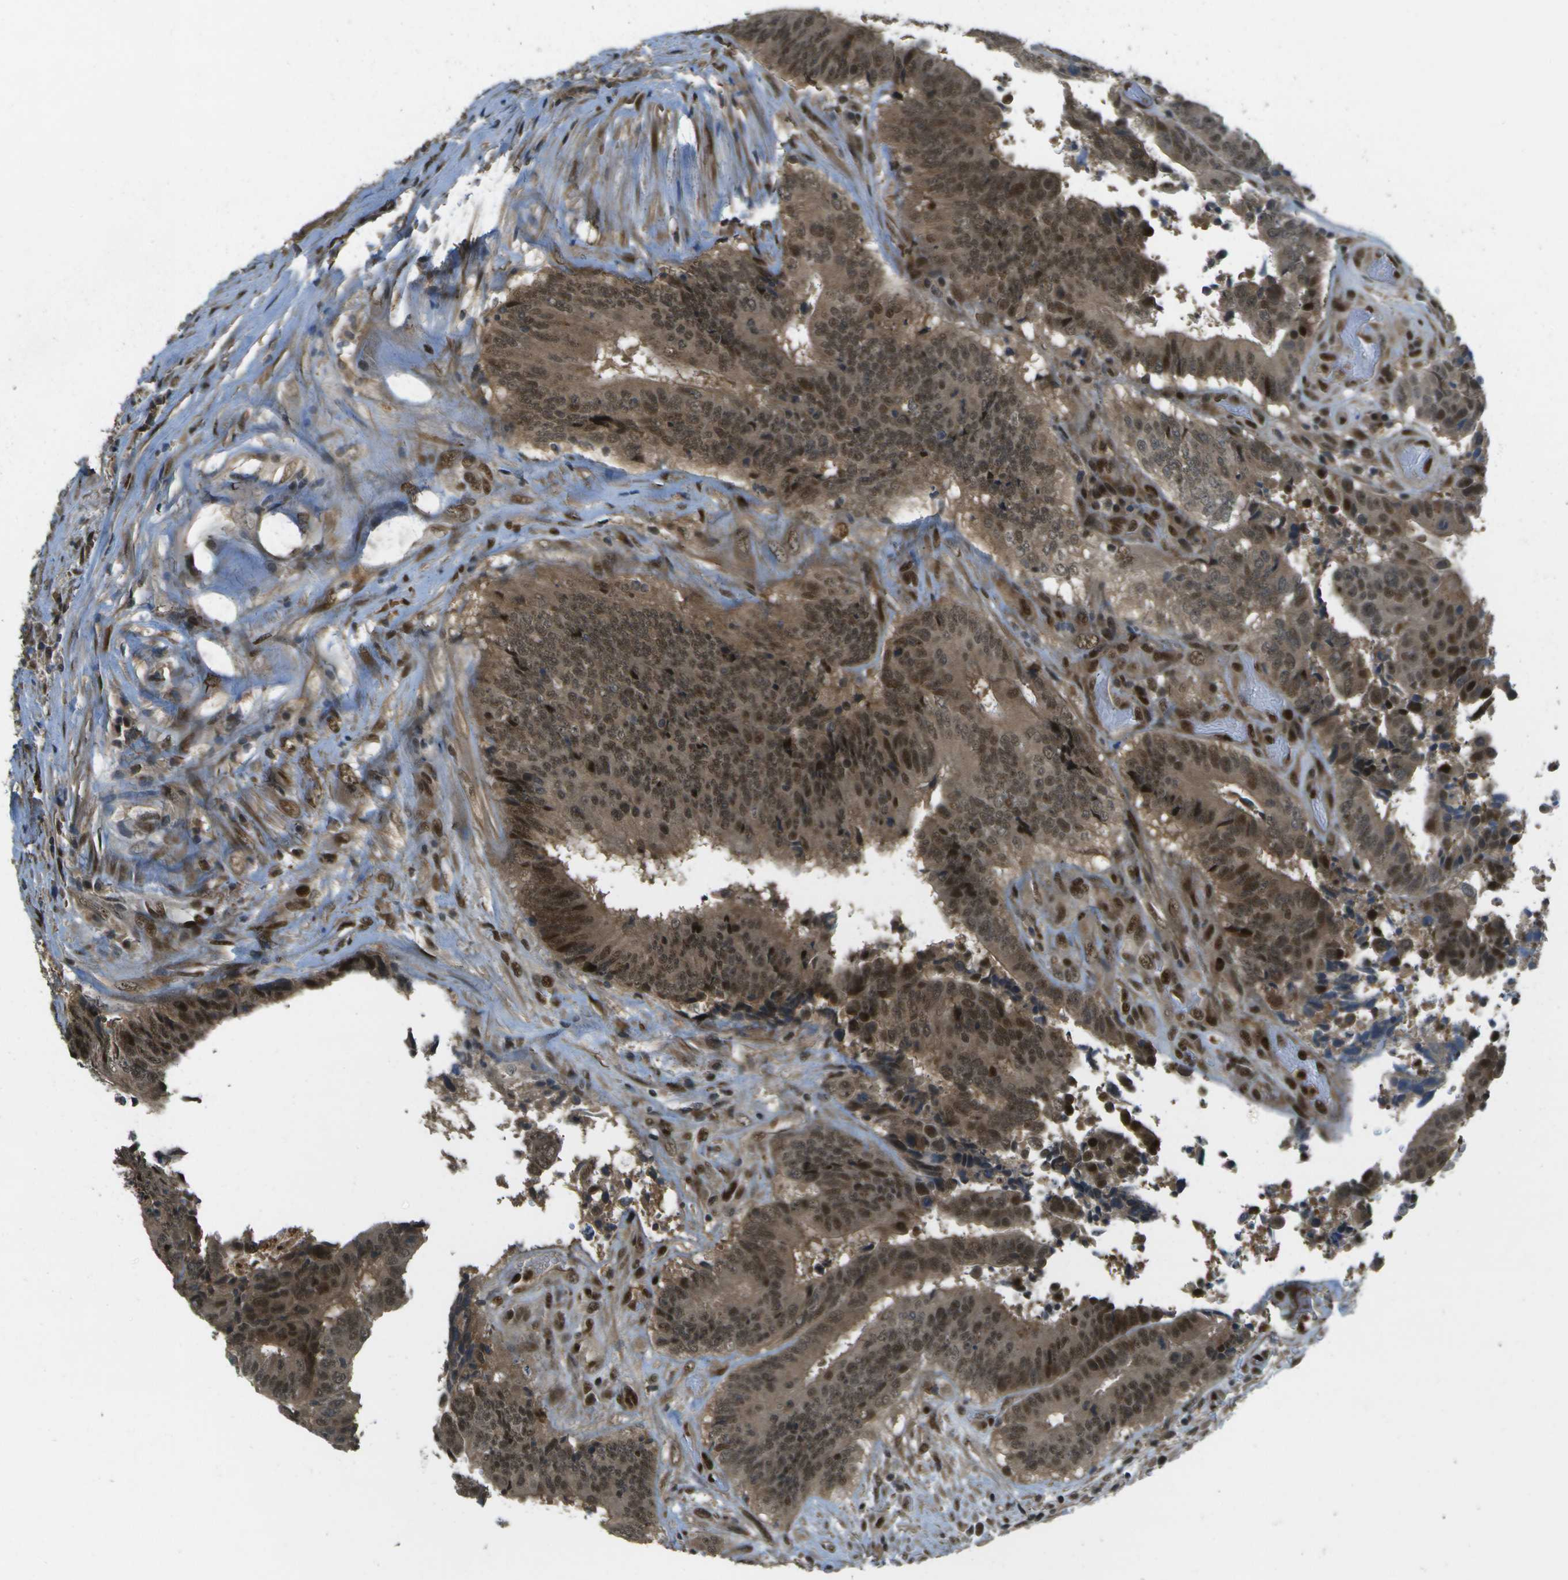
{"staining": {"intensity": "strong", "quantity": ">75%", "location": "cytoplasmic/membranous,nuclear"}, "tissue": "colorectal cancer", "cell_type": "Tumor cells", "image_type": "cancer", "snomed": [{"axis": "morphology", "description": "Adenocarcinoma, NOS"}, {"axis": "topography", "description": "Rectum"}], "caption": "This histopathology image reveals IHC staining of human colorectal cancer (adenocarcinoma), with high strong cytoplasmic/membranous and nuclear expression in approximately >75% of tumor cells.", "gene": "GANC", "patient": {"sex": "male", "age": 72}}